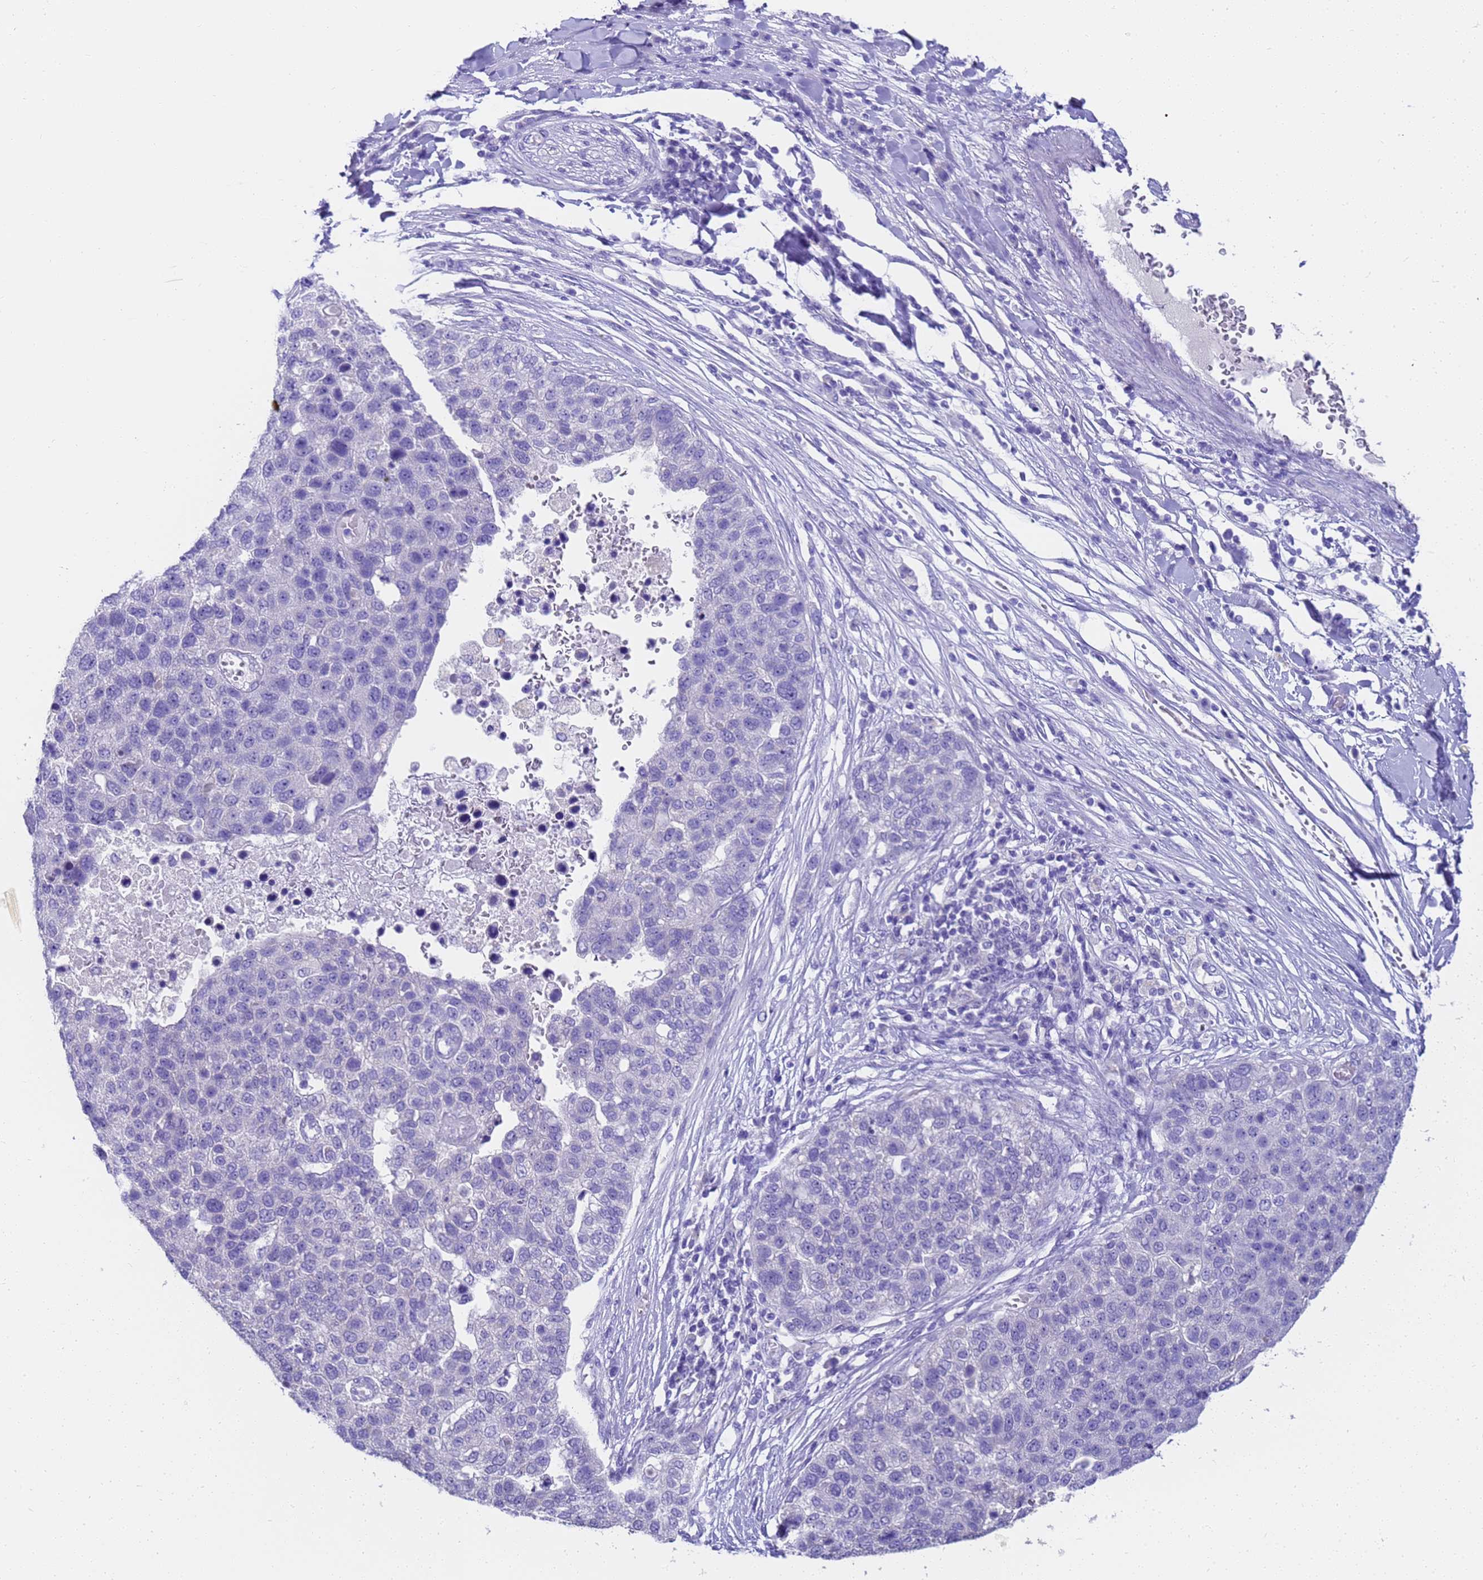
{"staining": {"intensity": "negative", "quantity": "none", "location": "none"}, "tissue": "pancreatic cancer", "cell_type": "Tumor cells", "image_type": "cancer", "snomed": [{"axis": "morphology", "description": "Adenocarcinoma, NOS"}, {"axis": "topography", "description": "Pancreas"}], "caption": "Tumor cells are negative for brown protein staining in pancreatic cancer (adenocarcinoma).", "gene": "MS4A13", "patient": {"sex": "female", "age": 61}}